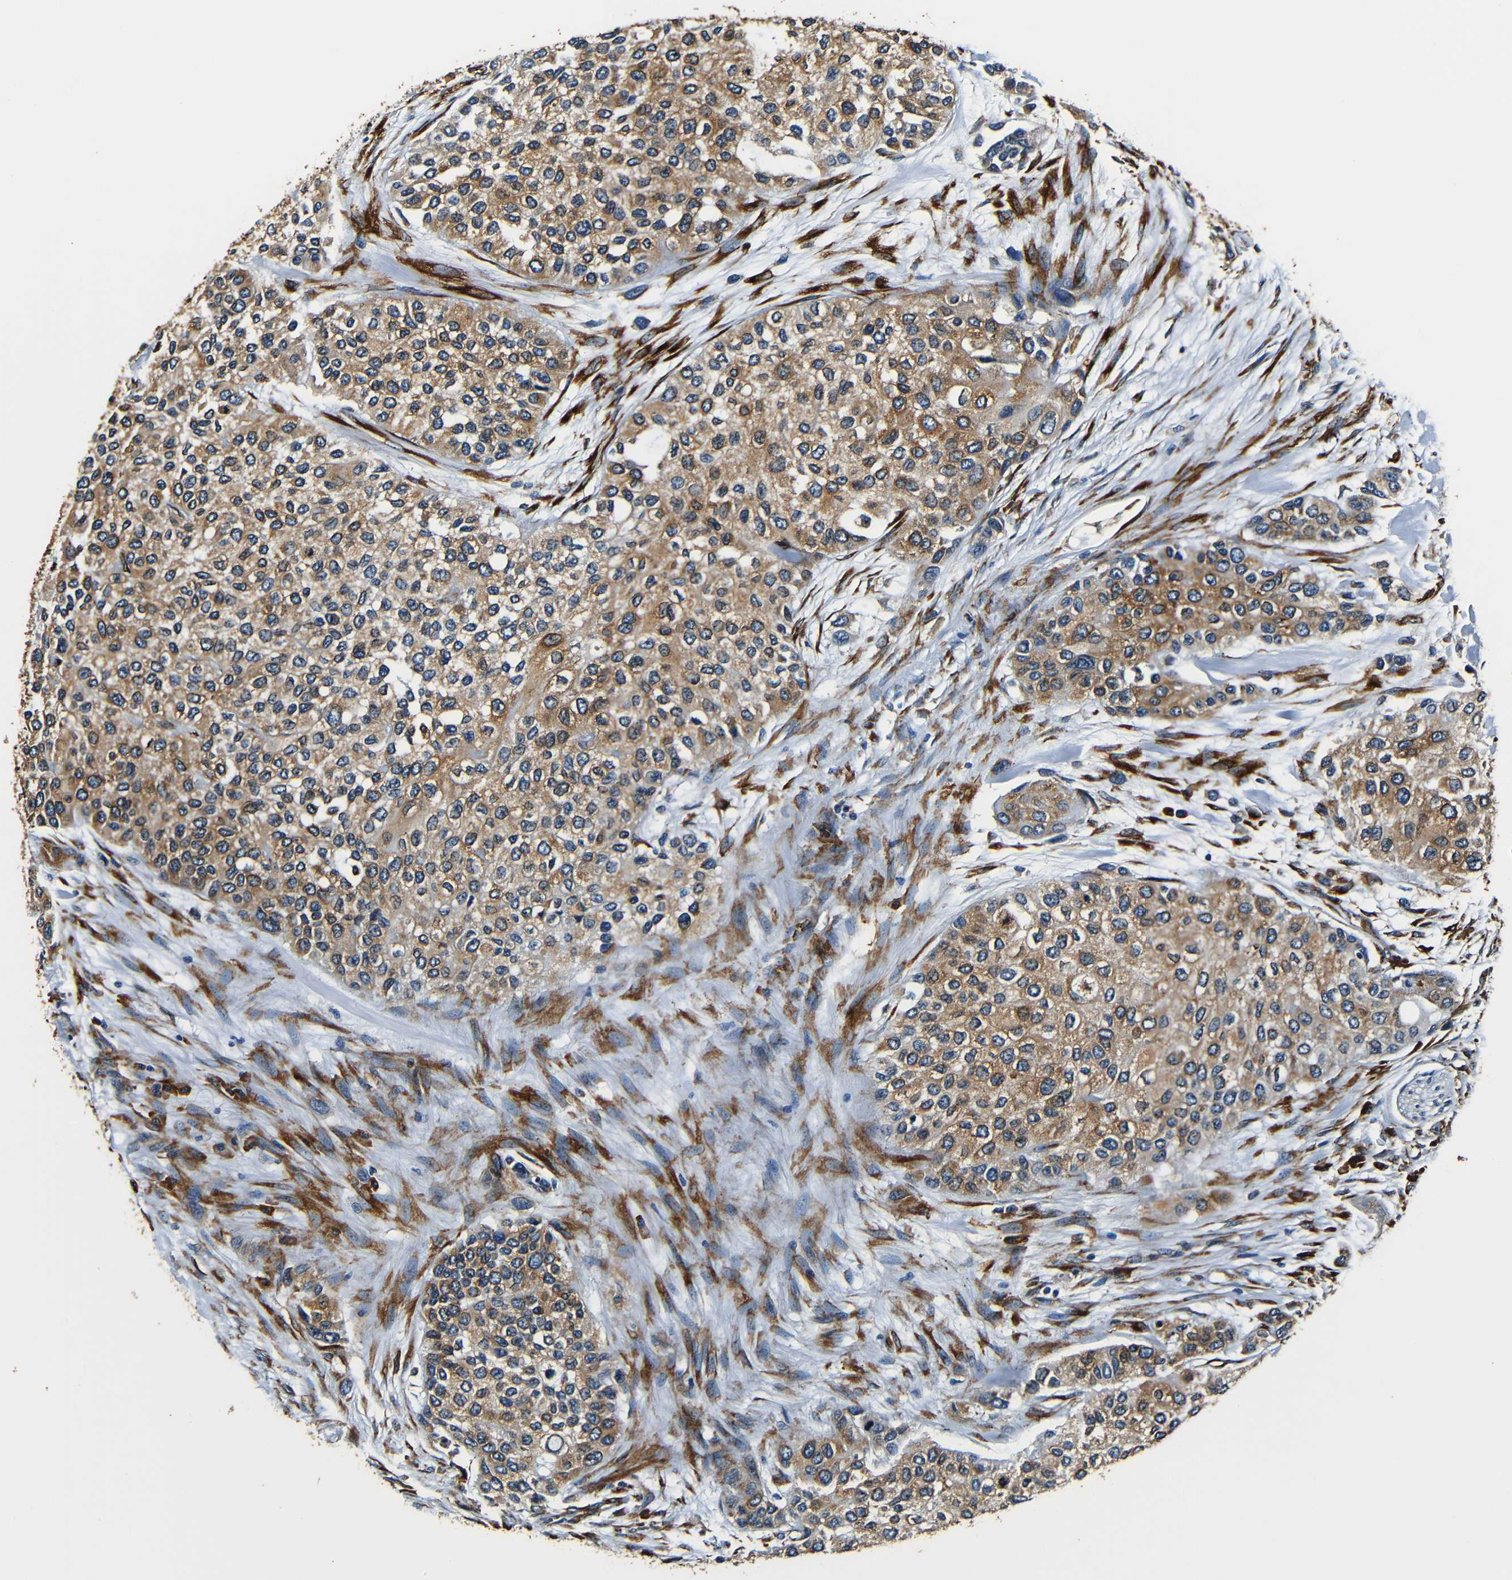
{"staining": {"intensity": "moderate", "quantity": ">75%", "location": "cytoplasmic/membranous"}, "tissue": "urothelial cancer", "cell_type": "Tumor cells", "image_type": "cancer", "snomed": [{"axis": "morphology", "description": "Urothelial carcinoma, High grade"}, {"axis": "topography", "description": "Urinary bladder"}], "caption": "High-grade urothelial carcinoma tissue displays moderate cytoplasmic/membranous expression in about >75% of tumor cells", "gene": "RRBP1", "patient": {"sex": "female", "age": 56}}